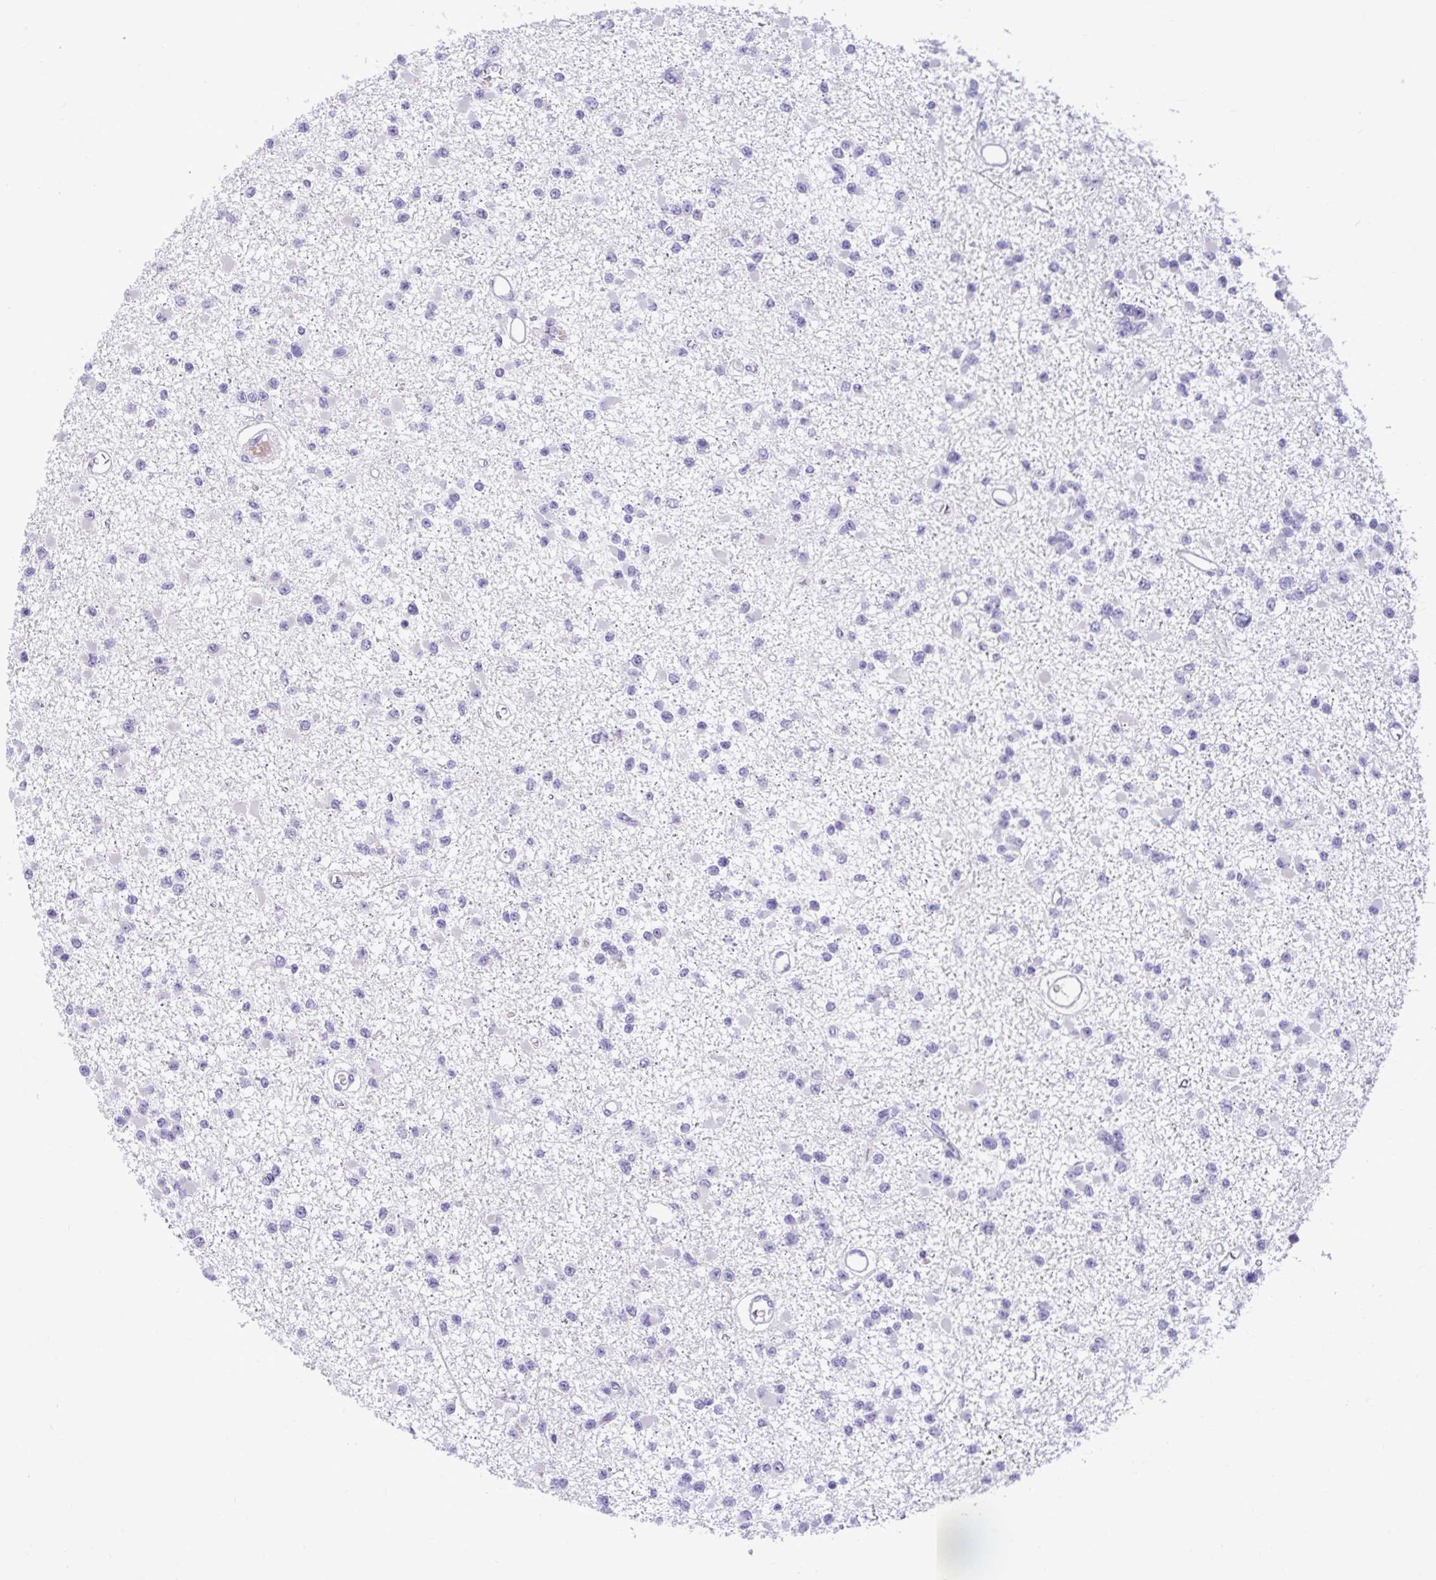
{"staining": {"intensity": "negative", "quantity": "none", "location": "none"}, "tissue": "glioma", "cell_type": "Tumor cells", "image_type": "cancer", "snomed": [{"axis": "morphology", "description": "Glioma, malignant, Low grade"}, {"axis": "topography", "description": "Brain"}], "caption": "Human glioma stained for a protein using immunohistochemistry demonstrates no positivity in tumor cells.", "gene": "CDC20", "patient": {"sex": "female", "age": 22}}